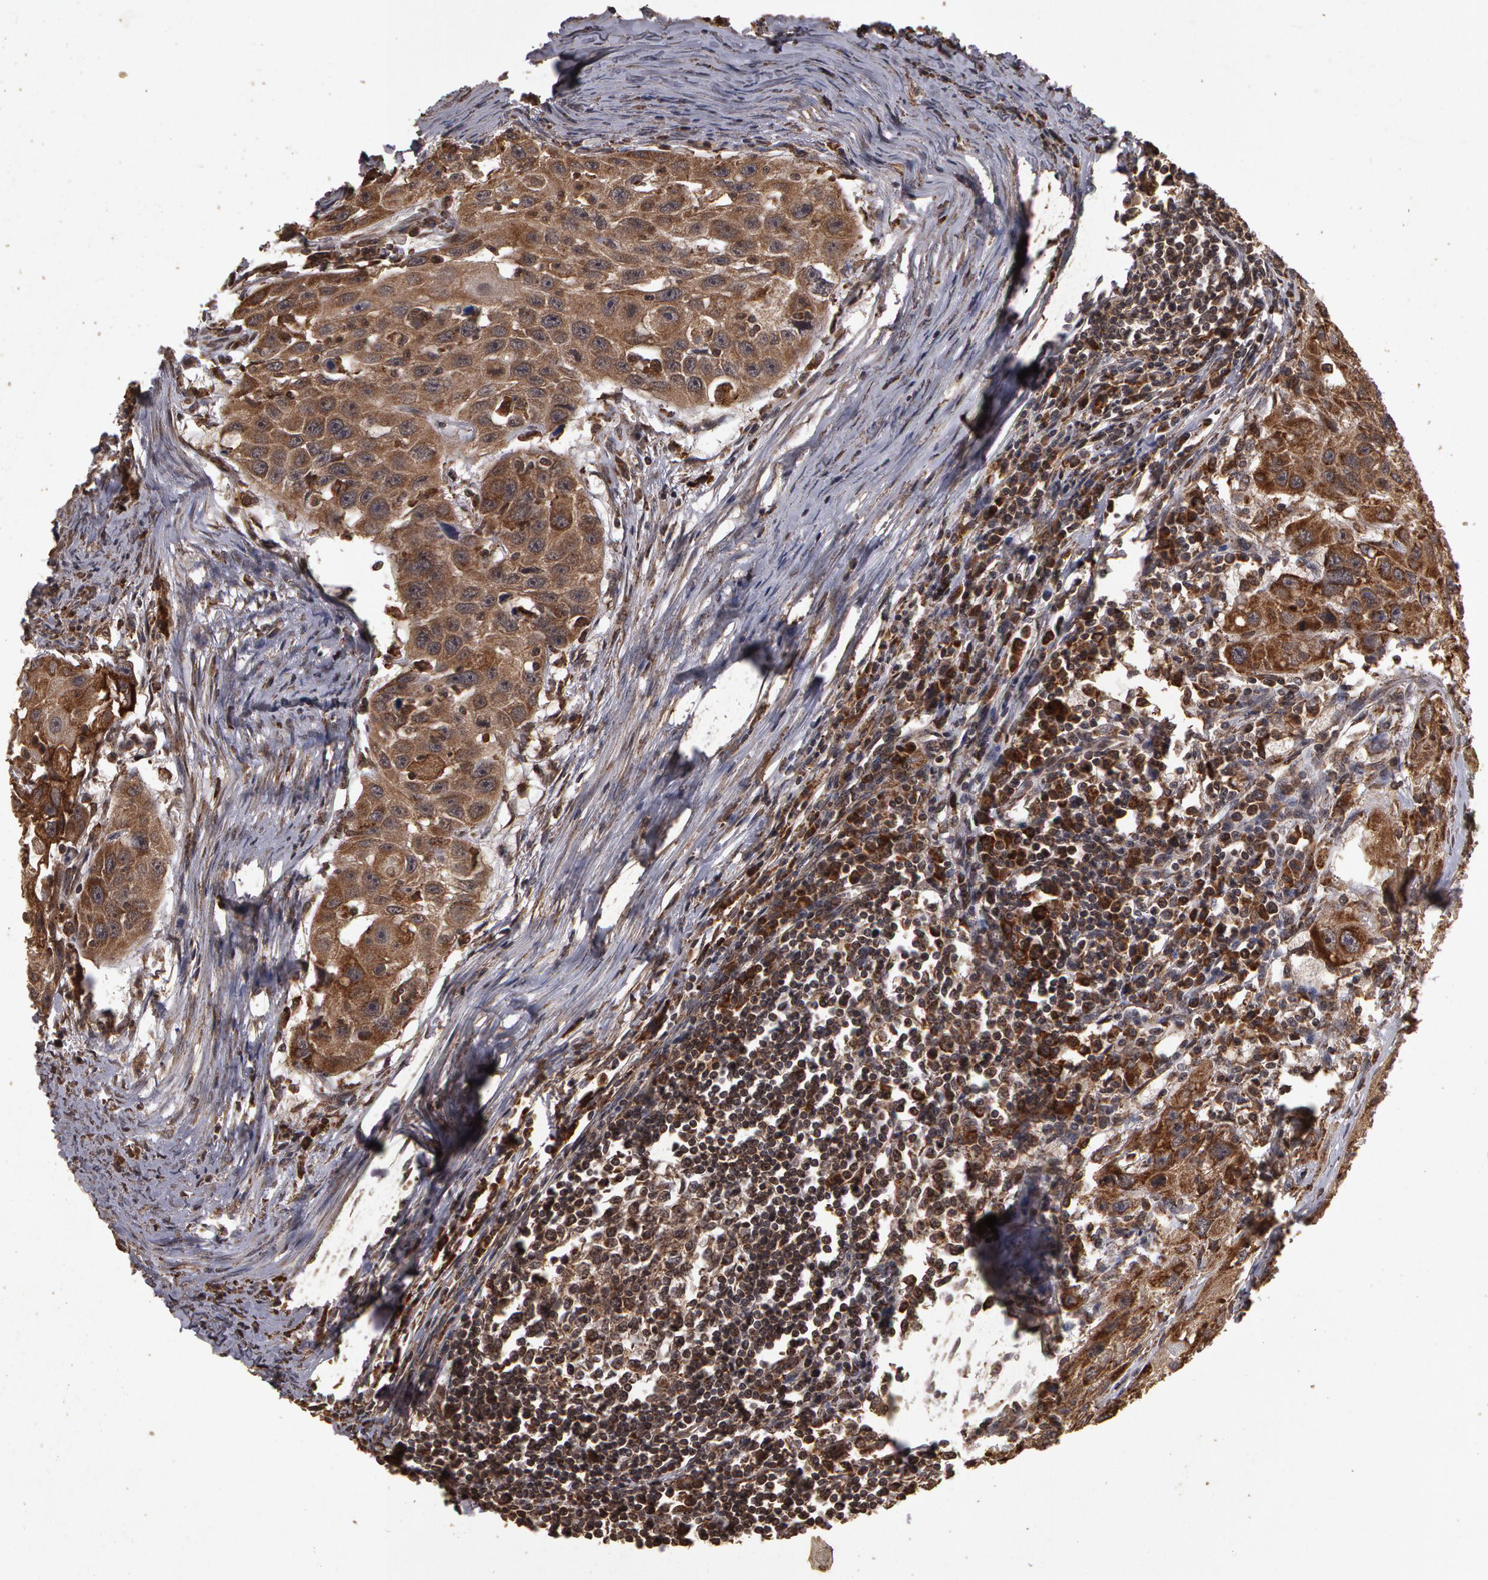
{"staining": {"intensity": "moderate", "quantity": ">75%", "location": "cytoplasmic/membranous"}, "tissue": "head and neck cancer", "cell_type": "Tumor cells", "image_type": "cancer", "snomed": [{"axis": "morphology", "description": "Squamous cell carcinoma, NOS"}, {"axis": "topography", "description": "Head-Neck"}], "caption": "Tumor cells exhibit medium levels of moderate cytoplasmic/membranous positivity in approximately >75% of cells in head and neck cancer (squamous cell carcinoma).", "gene": "CALR", "patient": {"sex": "male", "age": 64}}